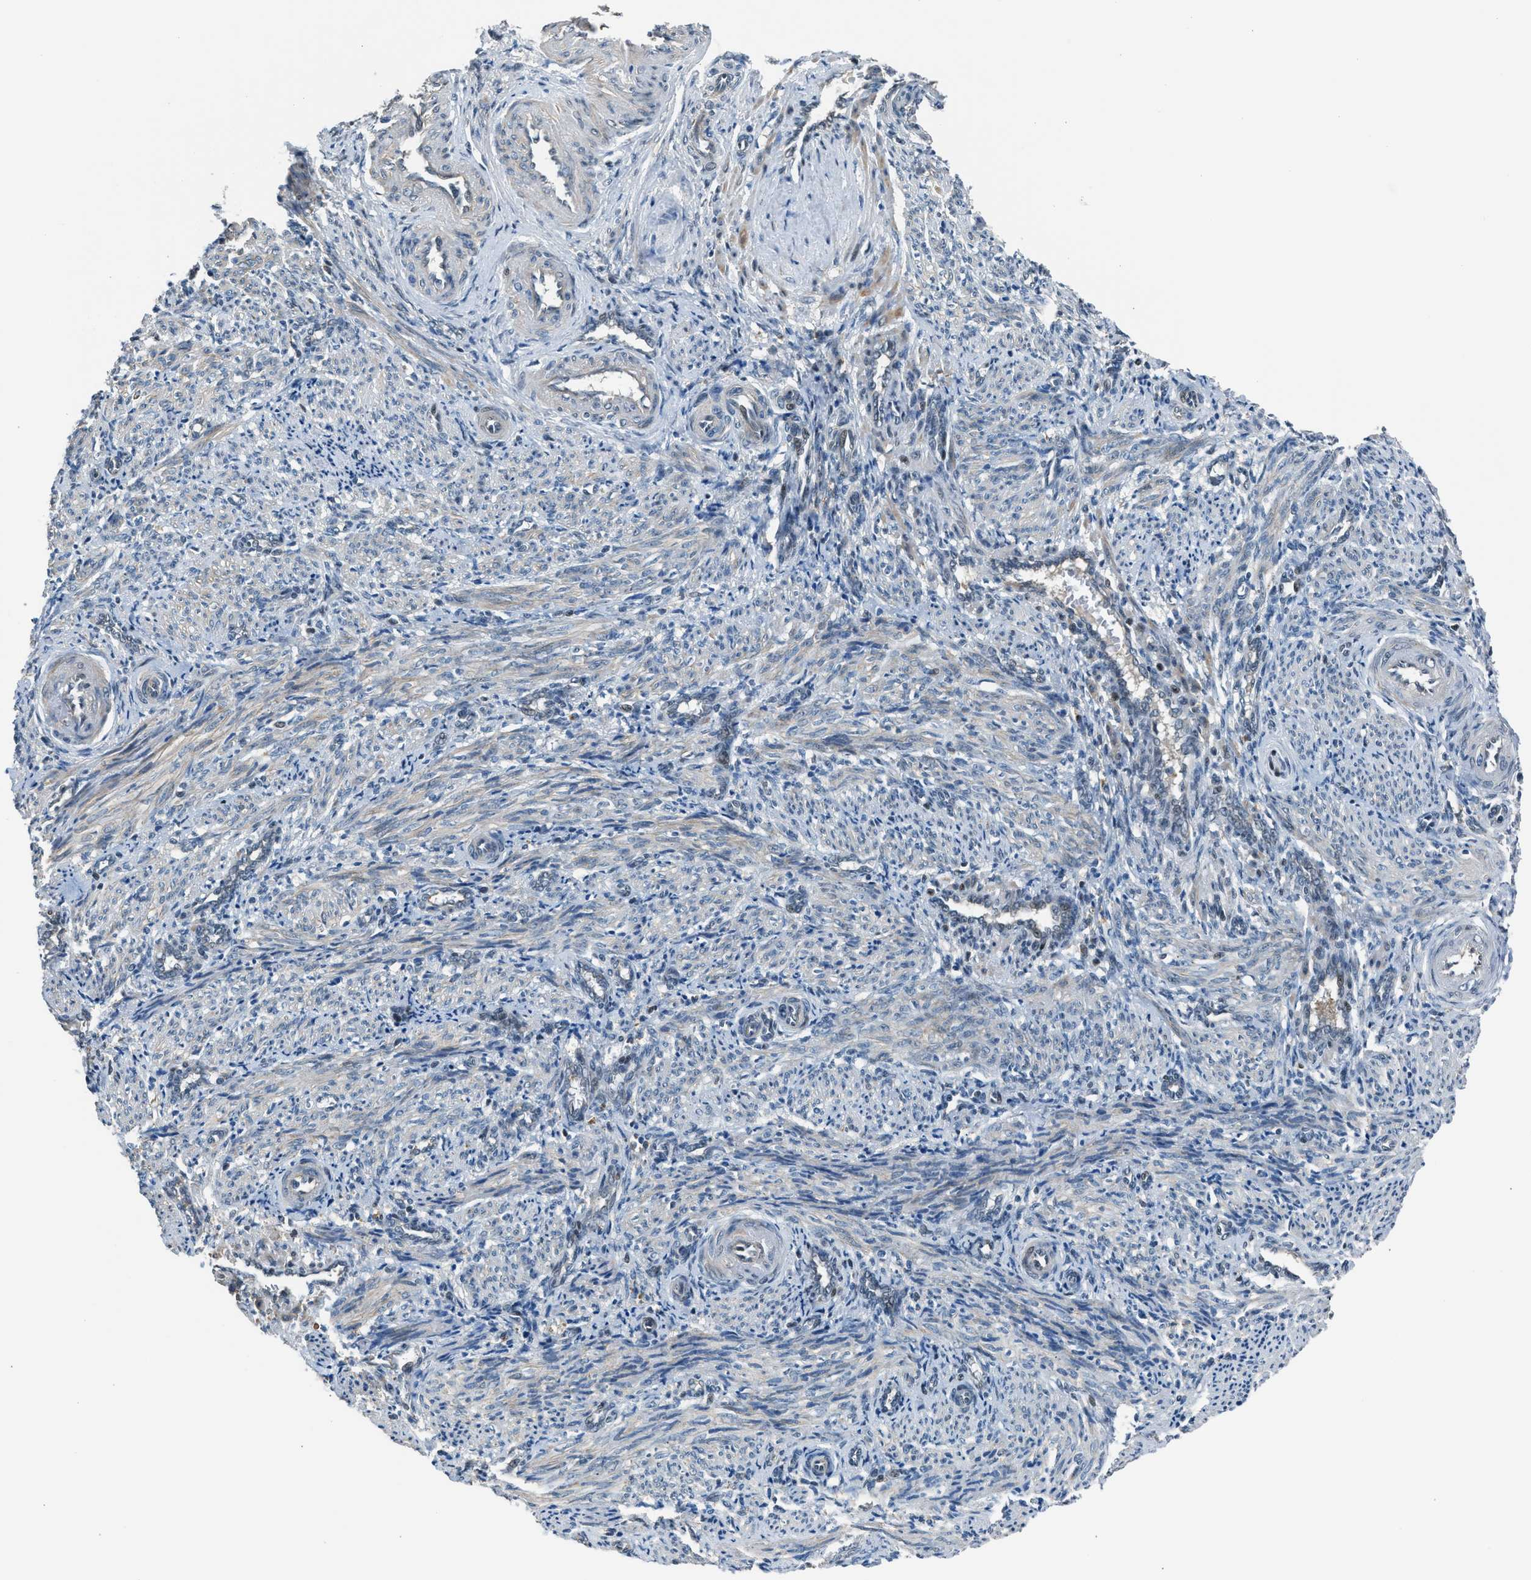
{"staining": {"intensity": "moderate", "quantity": "25%-75%", "location": "cytoplasmic/membranous"}, "tissue": "smooth muscle", "cell_type": "Smooth muscle cells", "image_type": "normal", "snomed": [{"axis": "morphology", "description": "Normal tissue, NOS"}, {"axis": "topography", "description": "Endometrium"}], "caption": "The photomicrograph displays a brown stain indicating the presence of a protein in the cytoplasmic/membranous of smooth muscle cells in smooth muscle. The staining was performed using DAB (3,3'-diaminobenzidine), with brown indicating positive protein expression. Nuclei are stained blue with hematoxylin.", "gene": "LMLN", "patient": {"sex": "female", "age": 33}}